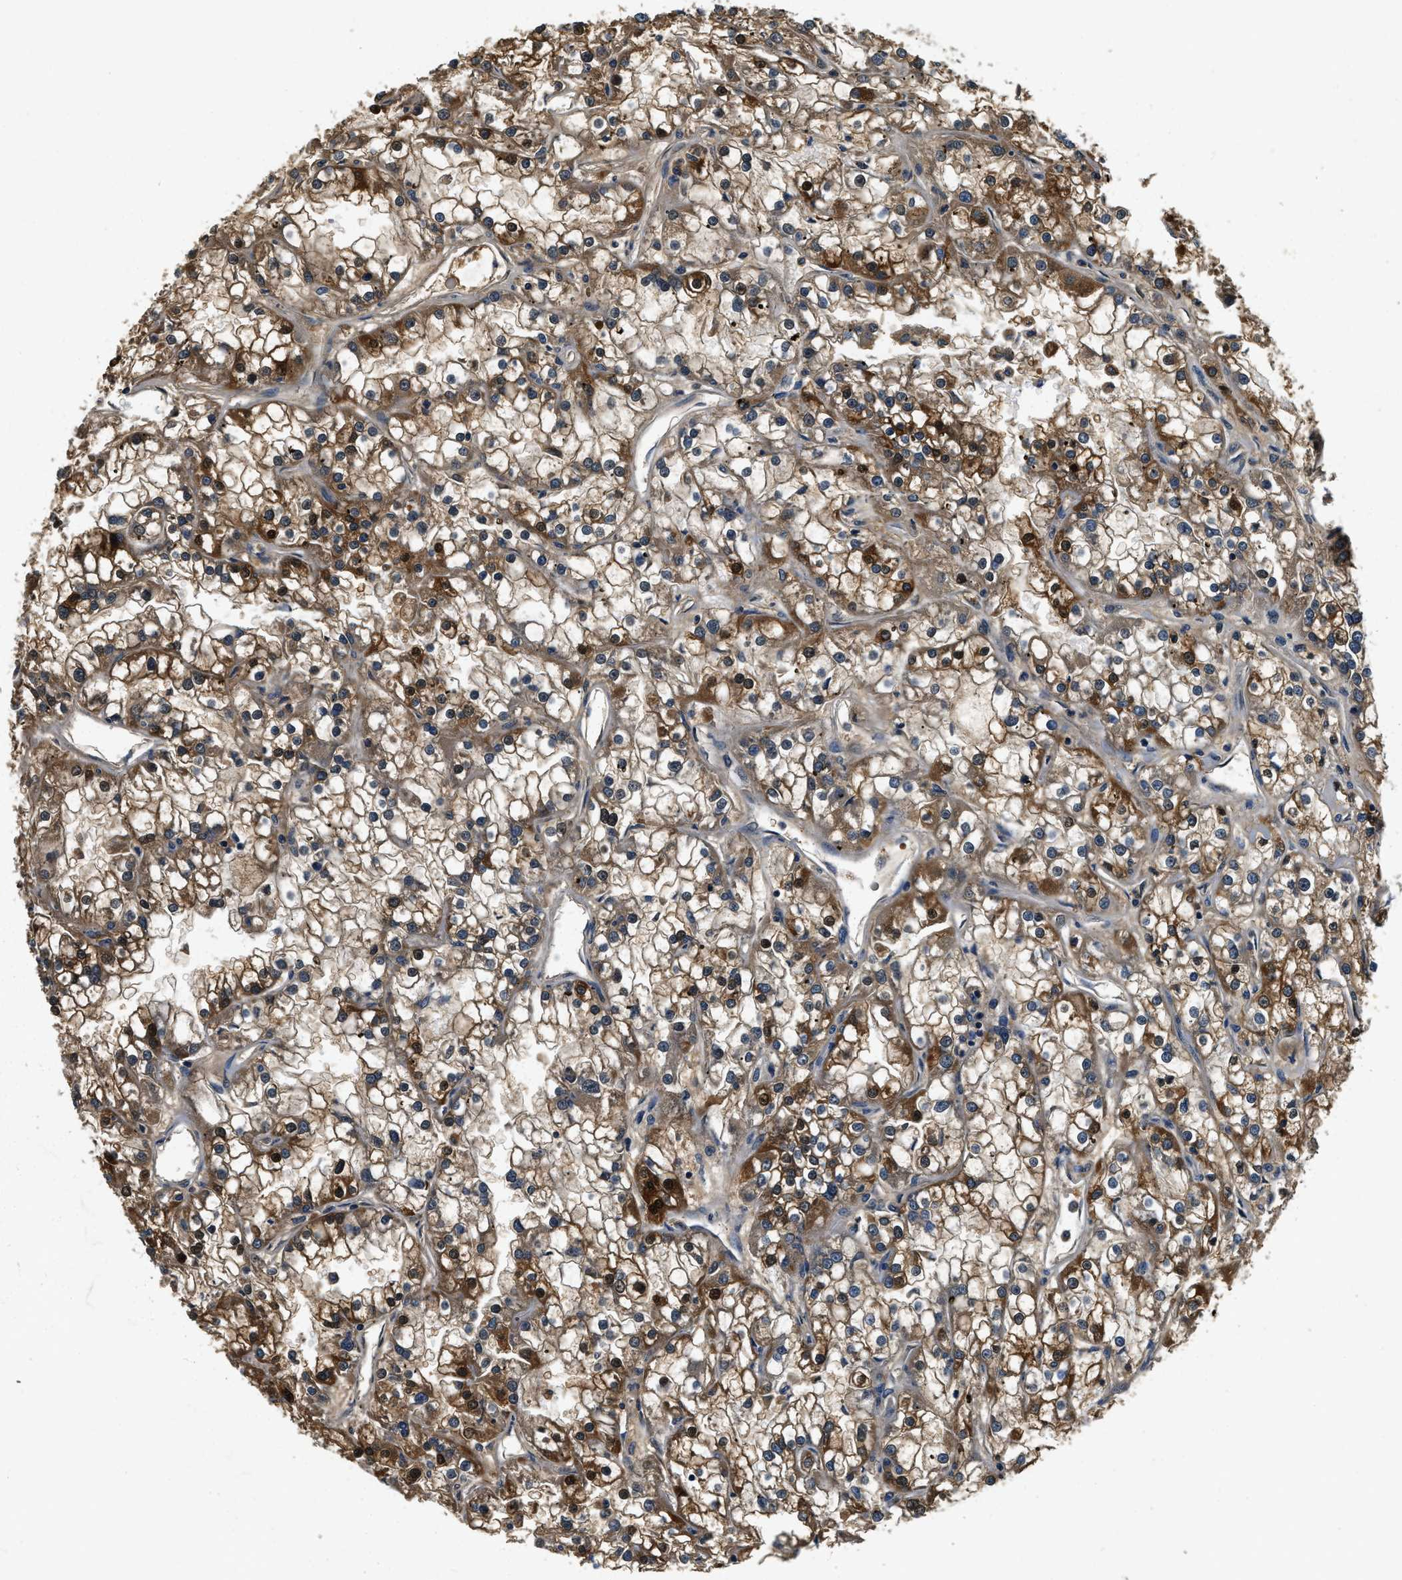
{"staining": {"intensity": "strong", "quantity": ">75%", "location": "cytoplasmic/membranous"}, "tissue": "renal cancer", "cell_type": "Tumor cells", "image_type": "cancer", "snomed": [{"axis": "morphology", "description": "Adenocarcinoma, NOS"}, {"axis": "topography", "description": "Kidney"}], "caption": "Adenocarcinoma (renal) stained with DAB IHC demonstrates high levels of strong cytoplasmic/membranous staining in approximately >75% of tumor cells.", "gene": "RESF1", "patient": {"sex": "female", "age": 52}}